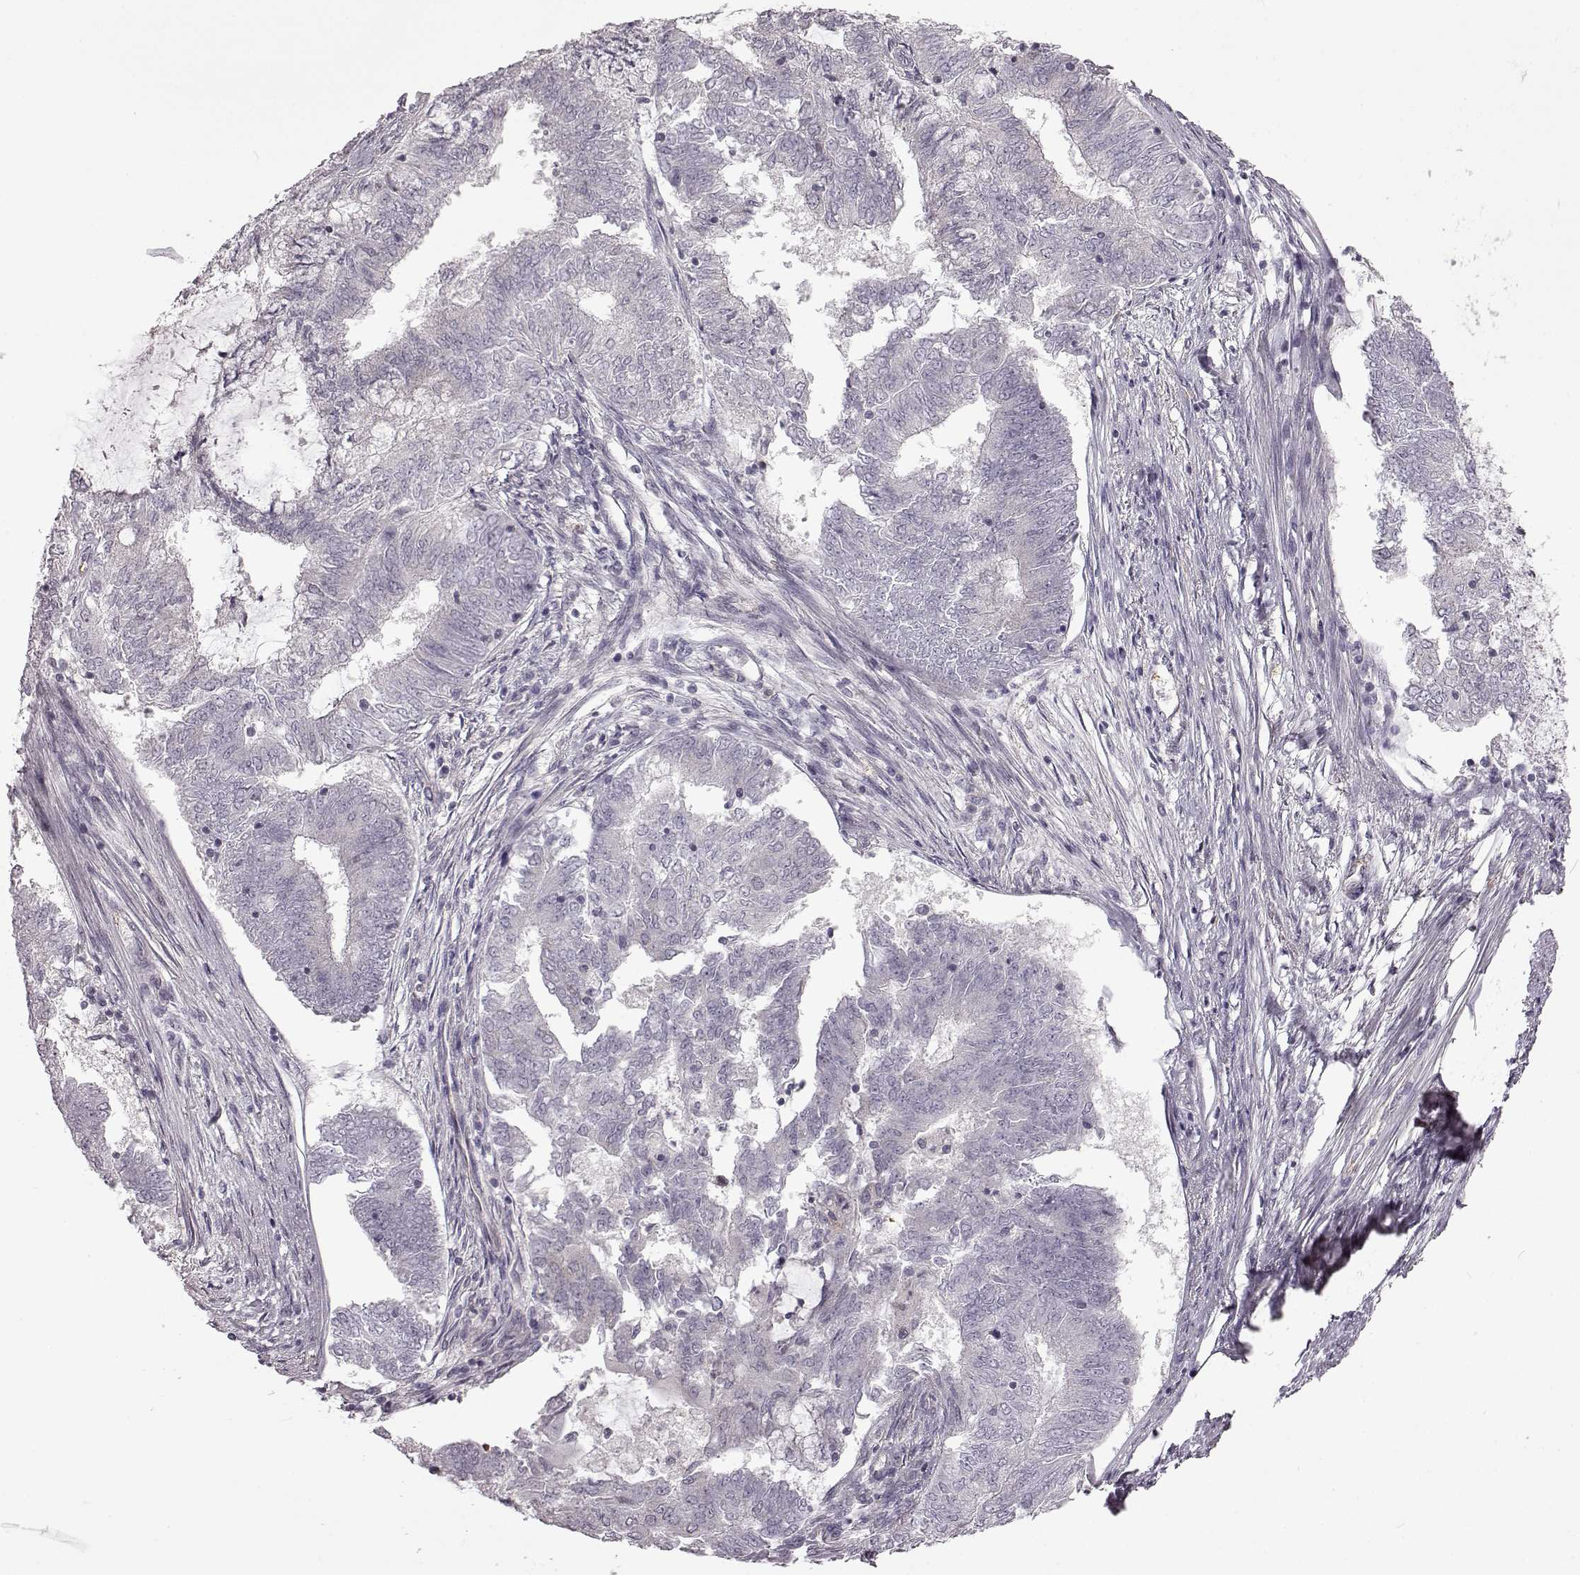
{"staining": {"intensity": "negative", "quantity": "none", "location": "none"}, "tissue": "endometrial cancer", "cell_type": "Tumor cells", "image_type": "cancer", "snomed": [{"axis": "morphology", "description": "Adenocarcinoma, NOS"}, {"axis": "topography", "description": "Endometrium"}], "caption": "IHC of adenocarcinoma (endometrial) exhibits no positivity in tumor cells.", "gene": "B3GNT6", "patient": {"sex": "female", "age": 62}}